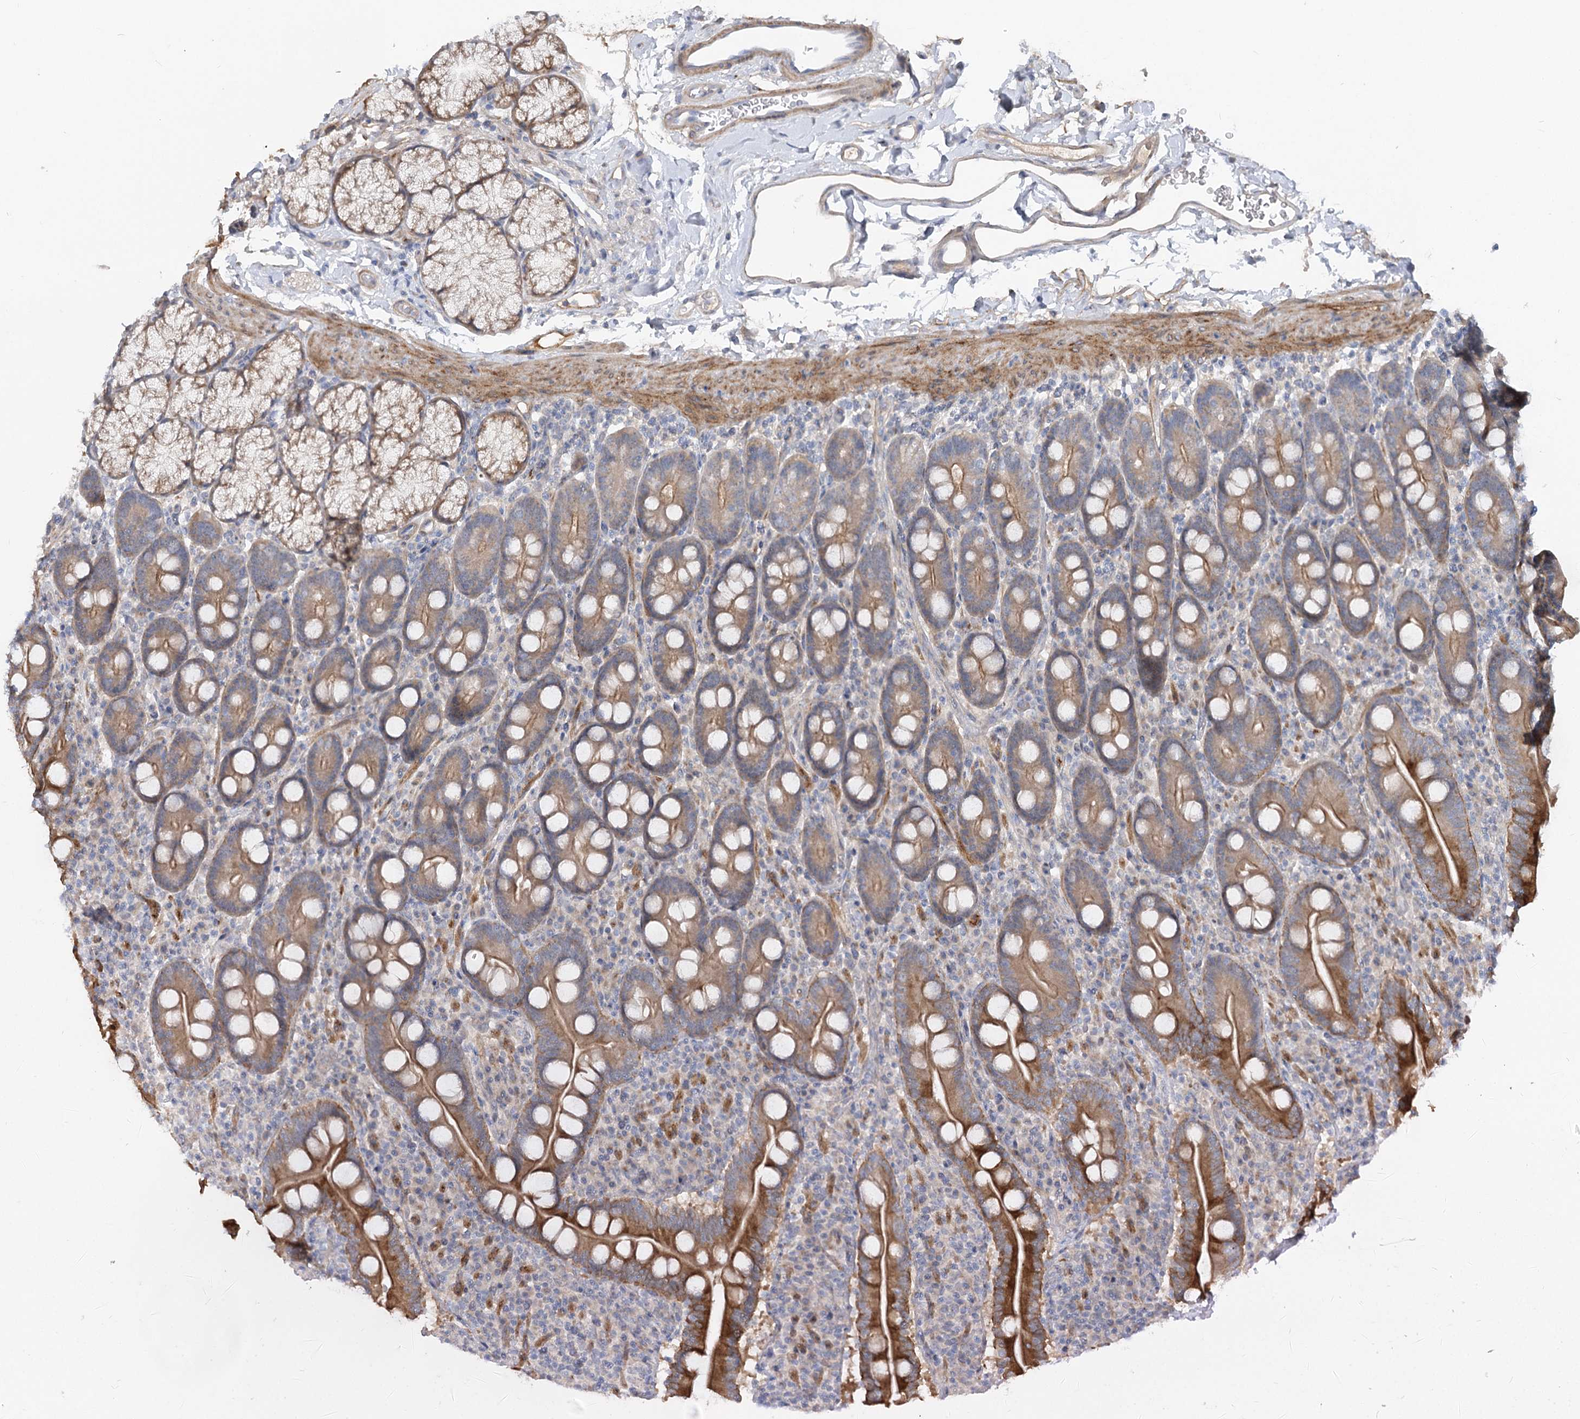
{"staining": {"intensity": "strong", "quantity": ">75%", "location": "cytoplasmic/membranous"}, "tissue": "duodenum", "cell_type": "Glandular cells", "image_type": "normal", "snomed": [{"axis": "morphology", "description": "Normal tissue, NOS"}, {"axis": "topography", "description": "Duodenum"}], "caption": "Immunohistochemistry of unremarkable duodenum demonstrates high levels of strong cytoplasmic/membranous expression in about >75% of glandular cells.", "gene": "FGF19", "patient": {"sex": "male", "age": 35}}